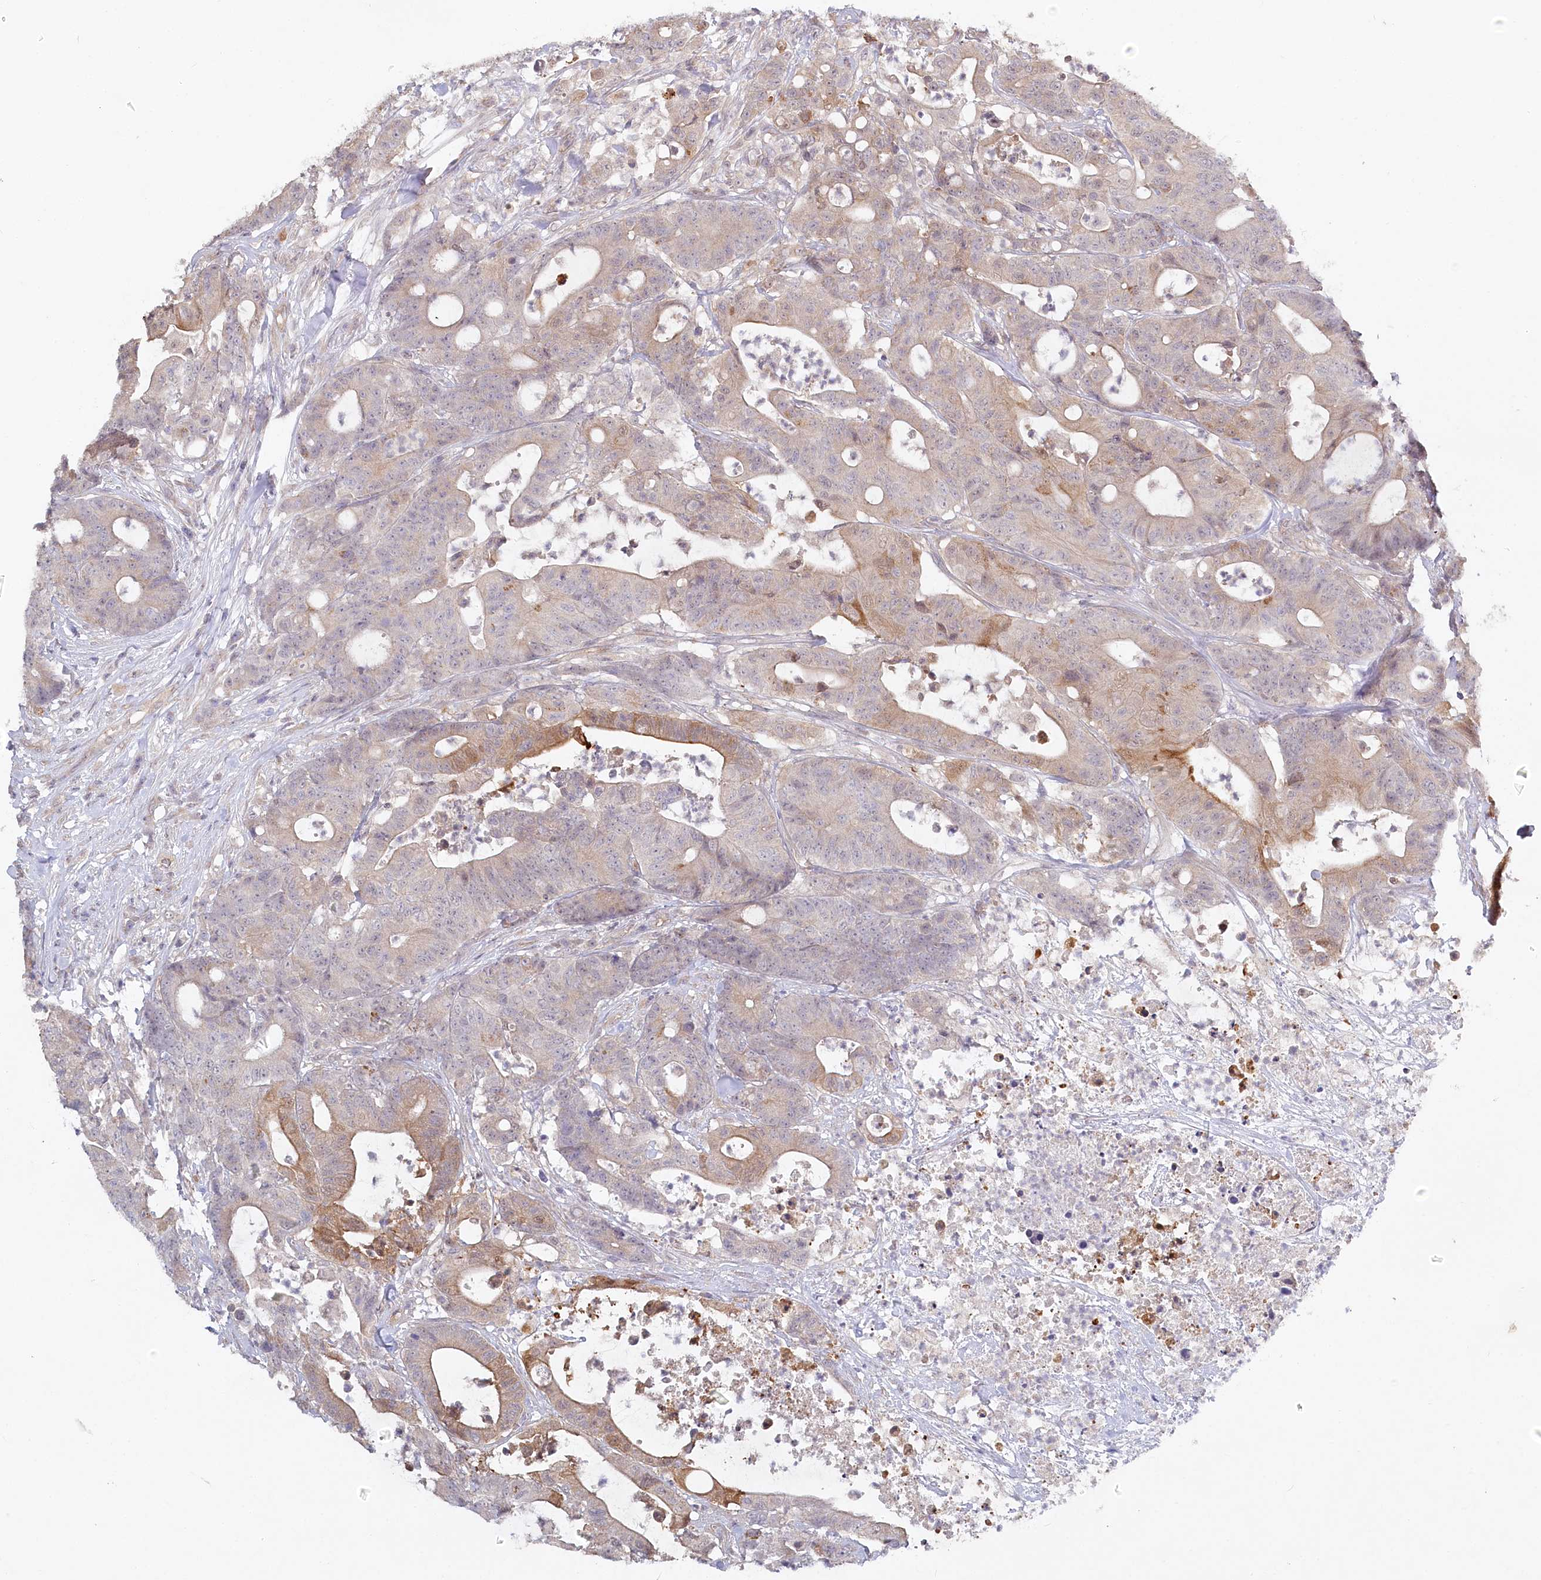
{"staining": {"intensity": "moderate", "quantity": "<25%", "location": "cytoplasmic/membranous"}, "tissue": "colorectal cancer", "cell_type": "Tumor cells", "image_type": "cancer", "snomed": [{"axis": "morphology", "description": "Adenocarcinoma, NOS"}, {"axis": "topography", "description": "Colon"}], "caption": "DAB (3,3'-diaminobenzidine) immunohistochemical staining of human colorectal adenocarcinoma shows moderate cytoplasmic/membranous protein staining in about <25% of tumor cells.", "gene": "AAMDC", "patient": {"sex": "female", "age": 84}}